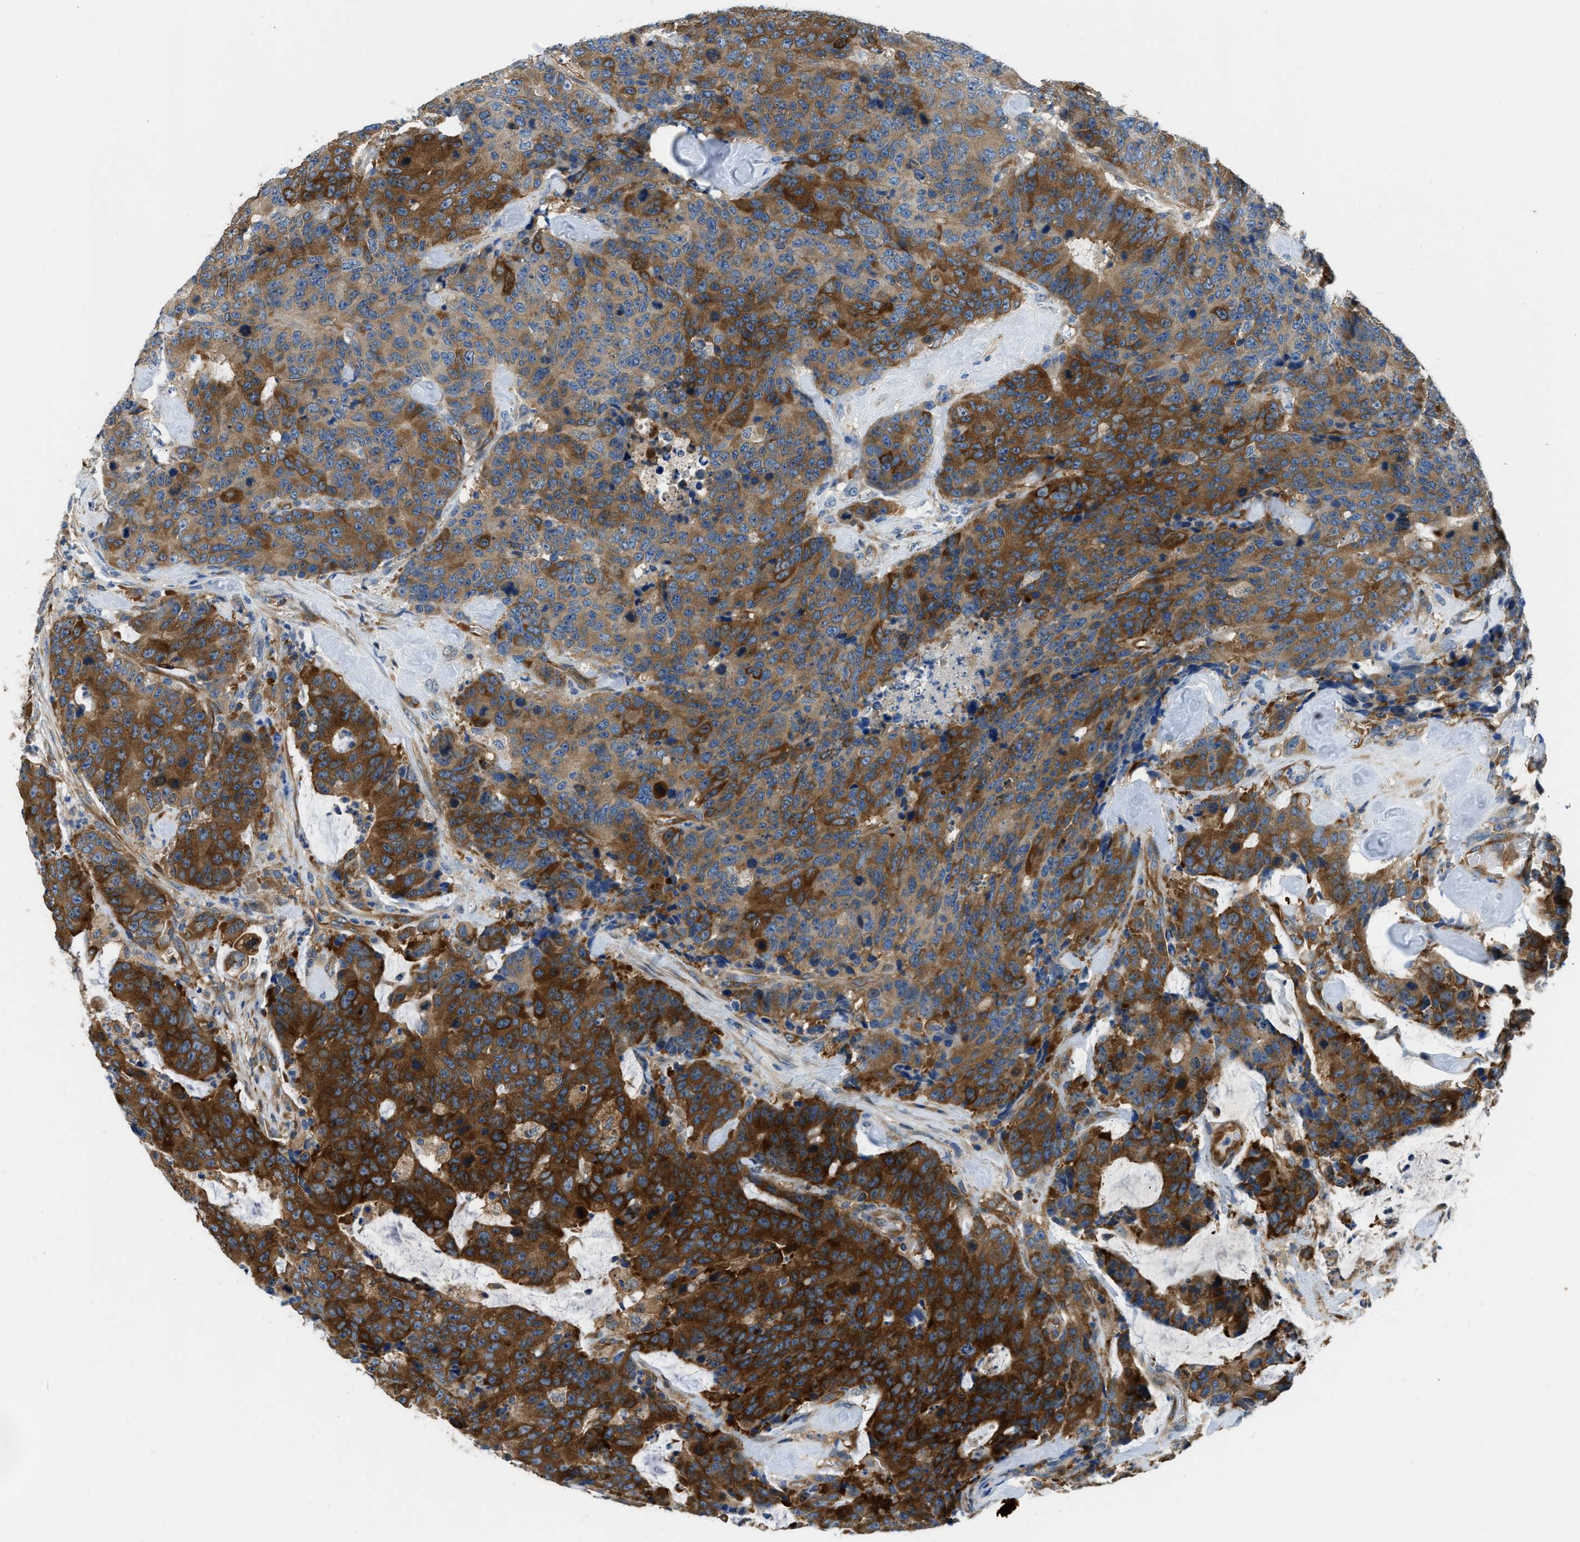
{"staining": {"intensity": "strong", "quantity": ">75%", "location": "cytoplasmic/membranous"}, "tissue": "colorectal cancer", "cell_type": "Tumor cells", "image_type": "cancer", "snomed": [{"axis": "morphology", "description": "Adenocarcinoma, NOS"}, {"axis": "topography", "description": "Colon"}], "caption": "Brown immunohistochemical staining in adenocarcinoma (colorectal) shows strong cytoplasmic/membranous staining in approximately >75% of tumor cells.", "gene": "PFKP", "patient": {"sex": "female", "age": 86}}